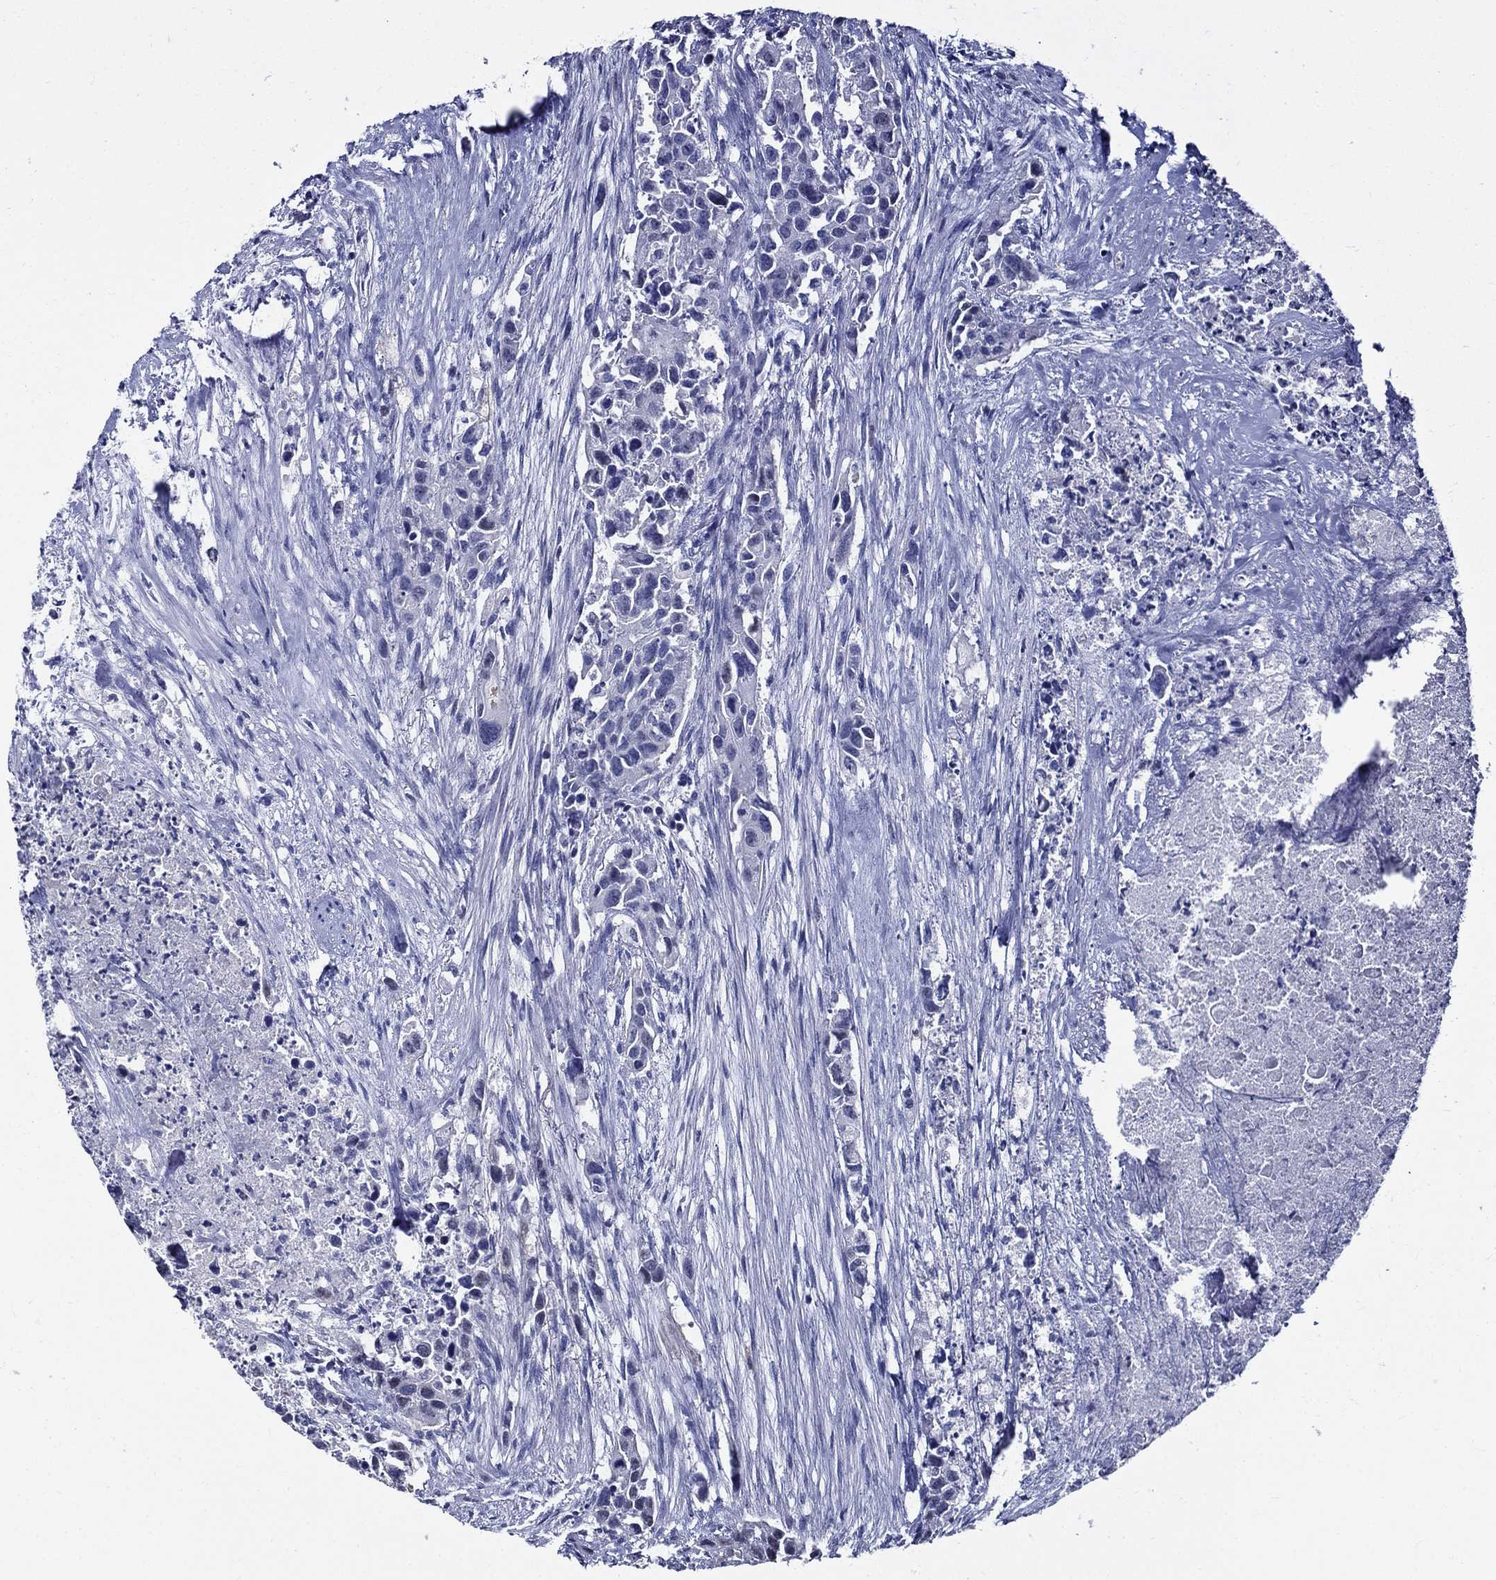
{"staining": {"intensity": "negative", "quantity": "none", "location": "none"}, "tissue": "urothelial cancer", "cell_type": "Tumor cells", "image_type": "cancer", "snomed": [{"axis": "morphology", "description": "Urothelial carcinoma, High grade"}, {"axis": "topography", "description": "Urinary bladder"}], "caption": "The histopathology image demonstrates no staining of tumor cells in urothelial carcinoma (high-grade).", "gene": "GUCA1A", "patient": {"sex": "female", "age": 73}}